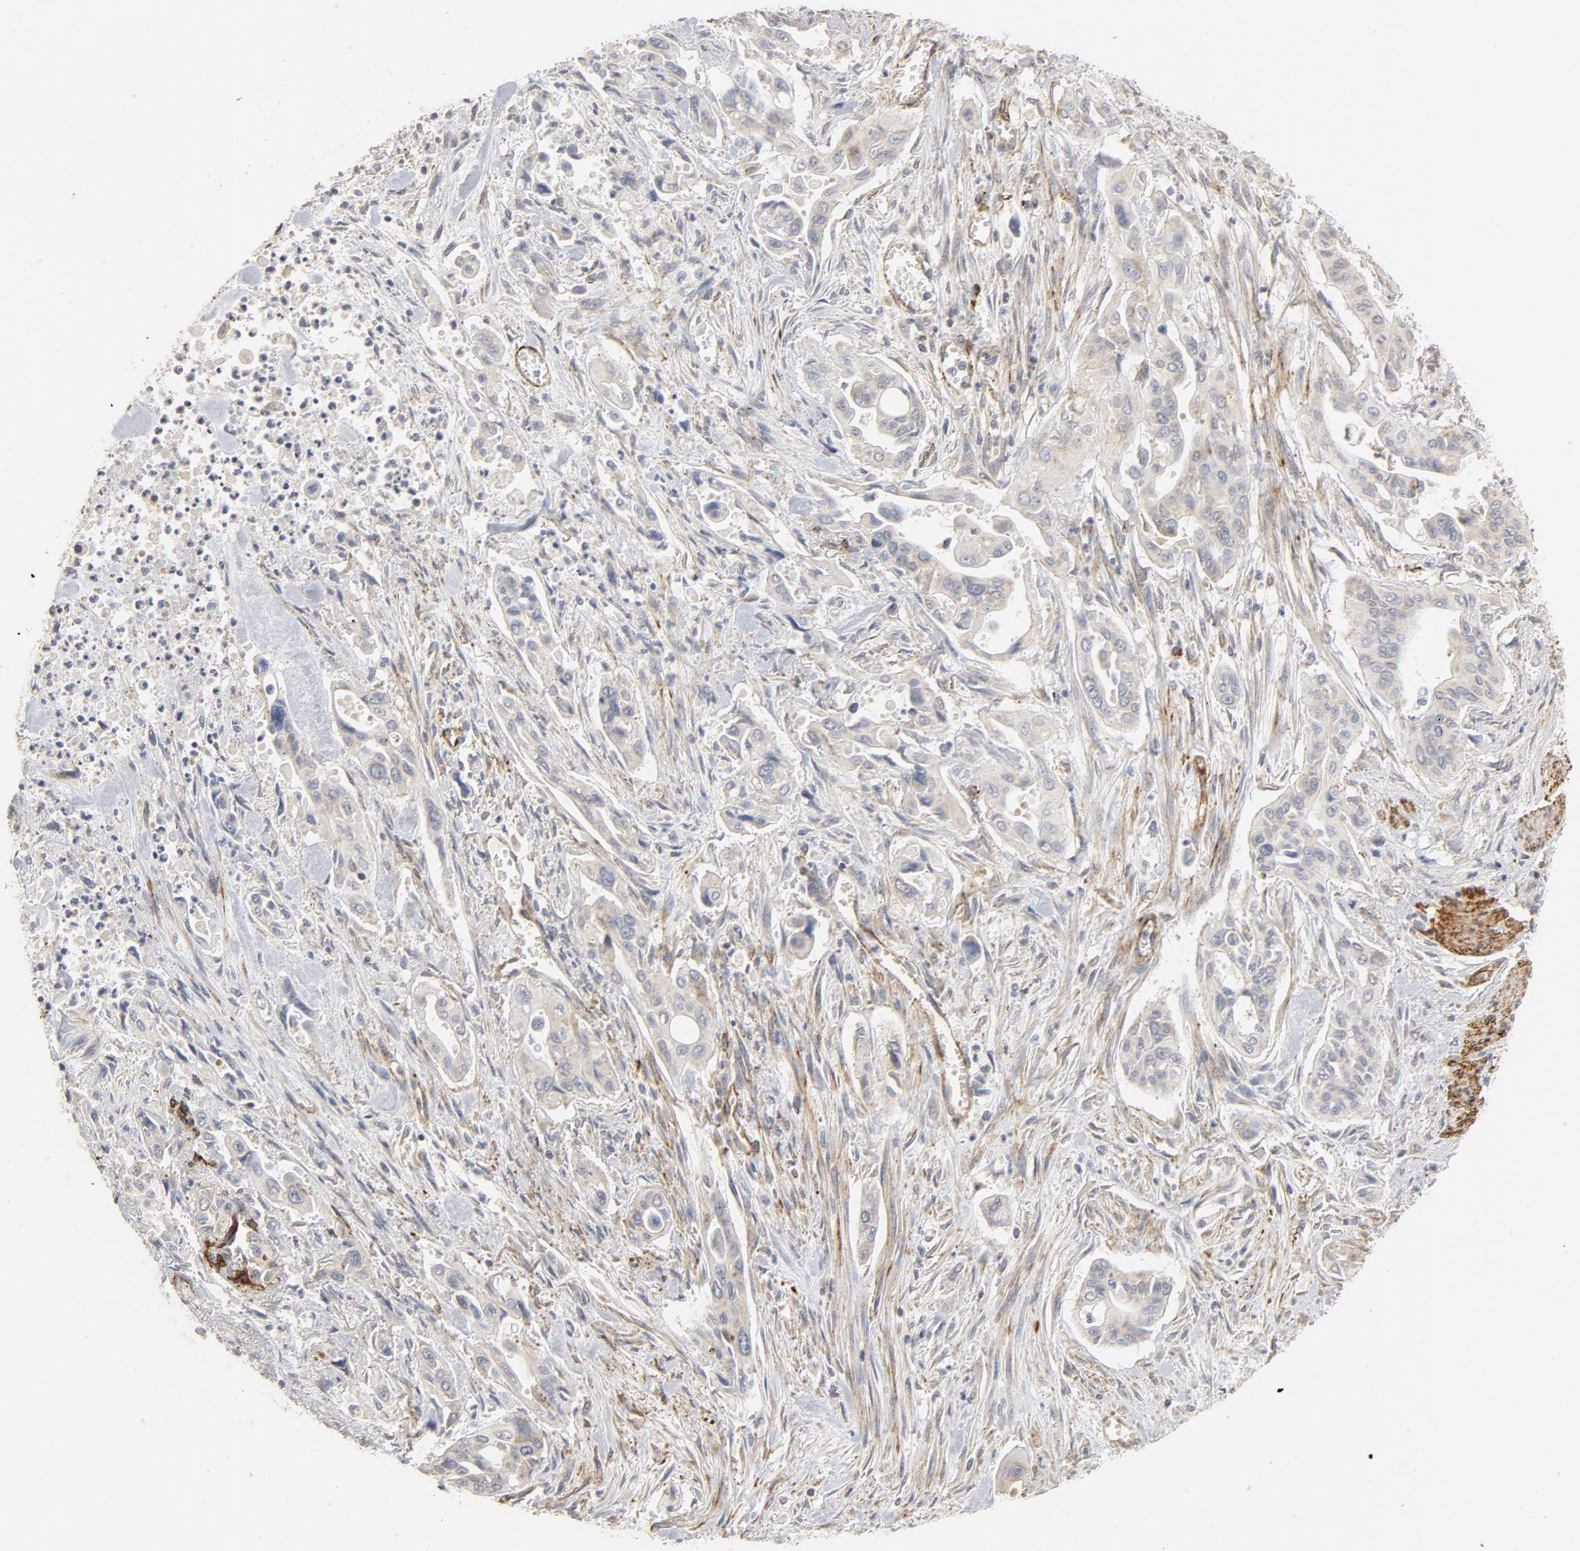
{"staining": {"intensity": "negative", "quantity": "none", "location": "none"}, "tissue": "pancreatic cancer", "cell_type": "Tumor cells", "image_type": "cancer", "snomed": [{"axis": "morphology", "description": "Adenocarcinoma, NOS"}, {"axis": "topography", "description": "Pancreas"}], "caption": "Tumor cells are negative for protein expression in human pancreatic adenocarcinoma. Nuclei are stained in blue.", "gene": "GNG2", "patient": {"sex": "male", "age": 77}}